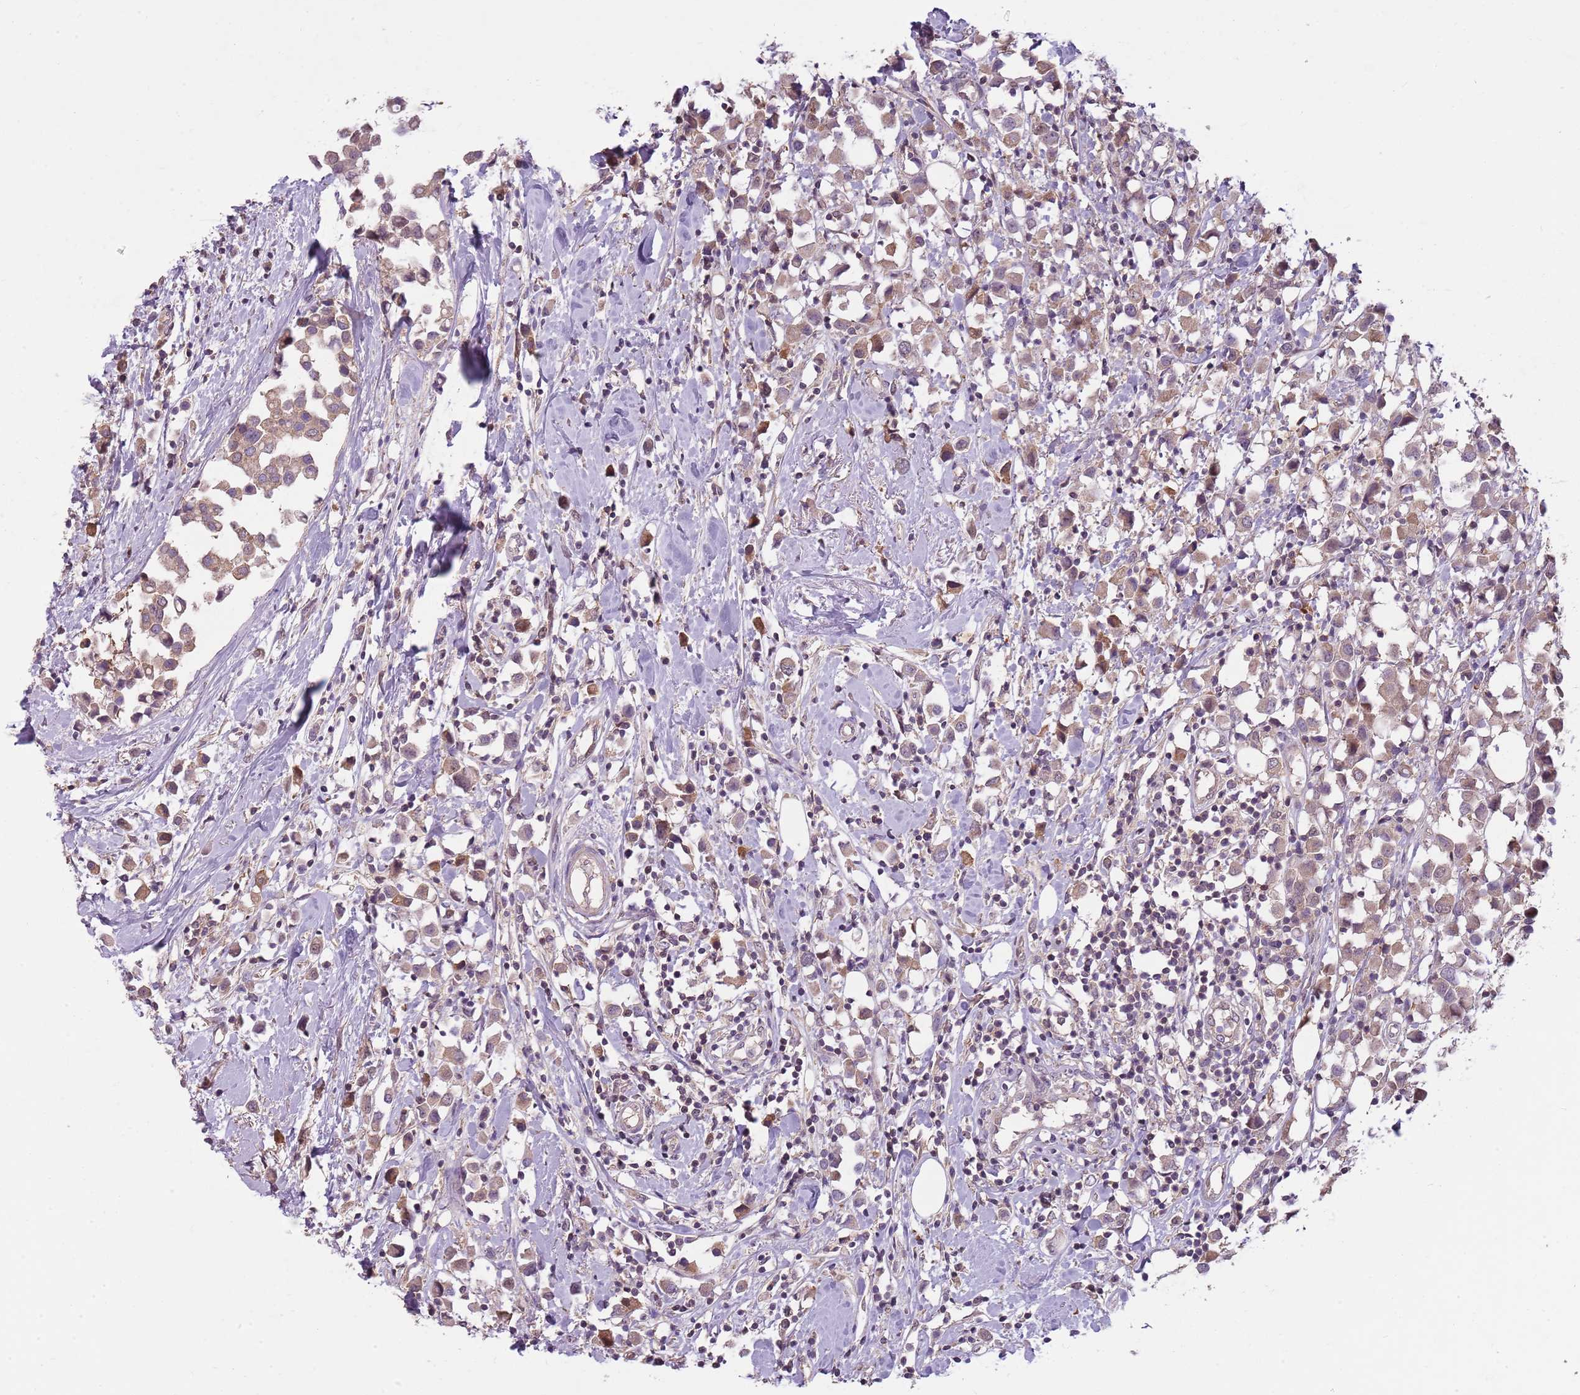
{"staining": {"intensity": "weak", "quantity": ">75%", "location": "cytoplasmic/membranous"}, "tissue": "breast cancer", "cell_type": "Tumor cells", "image_type": "cancer", "snomed": [{"axis": "morphology", "description": "Duct carcinoma"}, {"axis": "topography", "description": "Breast"}], "caption": "Human breast cancer (infiltrating ductal carcinoma) stained with a brown dye exhibits weak cytoplasmic/membranous positive positivity in about >75% of tumor cells.", "gene": "TEKT4", "patient": {"sex": "female", "age": 61}}